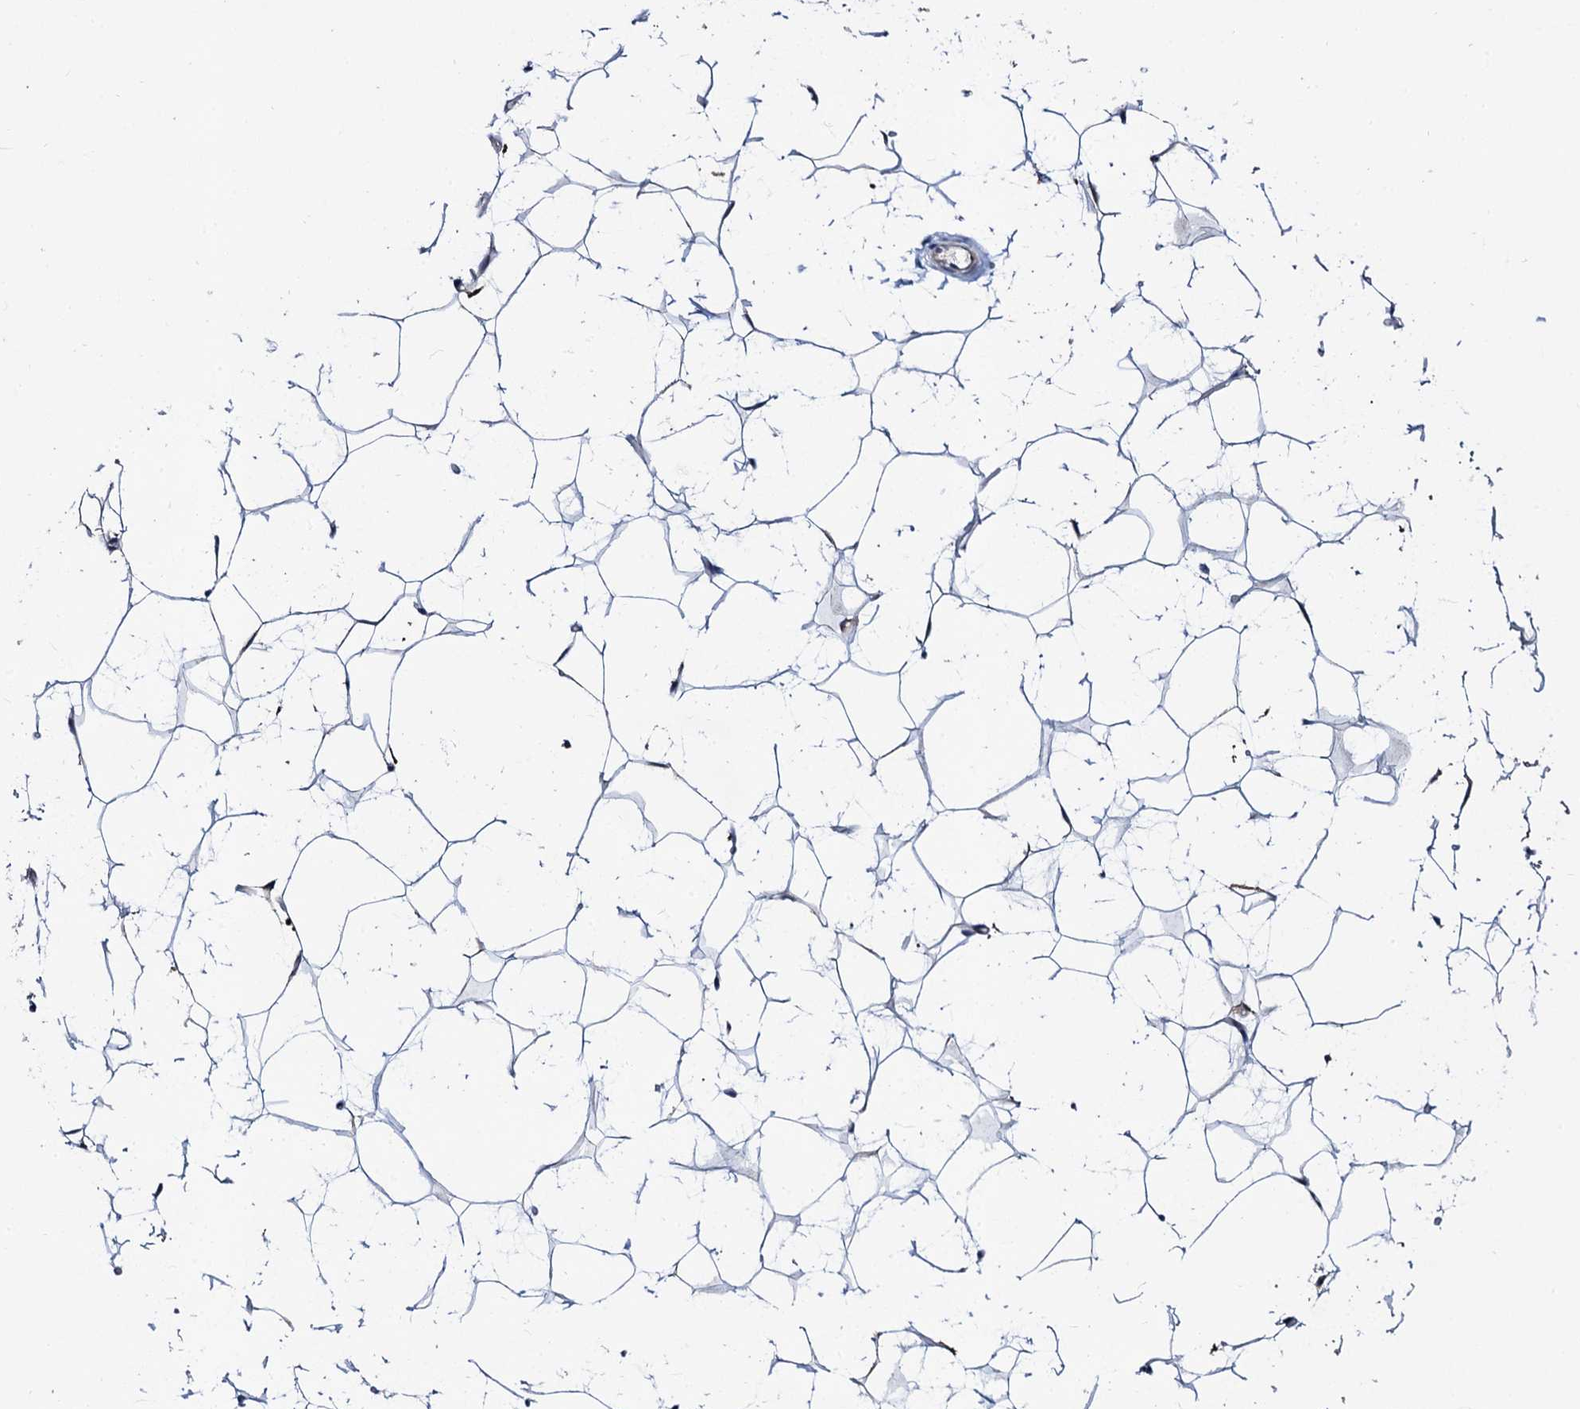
{"staining": {"intensity": "negative", "quantity": "none", "location": "none"}, "tissue": "adipose tissue", "cell_type": "Adipocytes", "image_type": "normal", "snomed": [{"axis": "morphology", "description": "Normal tissue, NOS"}, {"axis": "topography", "description": "Breast"}], "caption": "Immunohistochemistry image of benign adipose tissue: adipose tissue stained with DAB exhibits no significant protein expression in adipocytes.", "gene": "TCIRG1", "patient": {"sex": "female", "age": 26}}